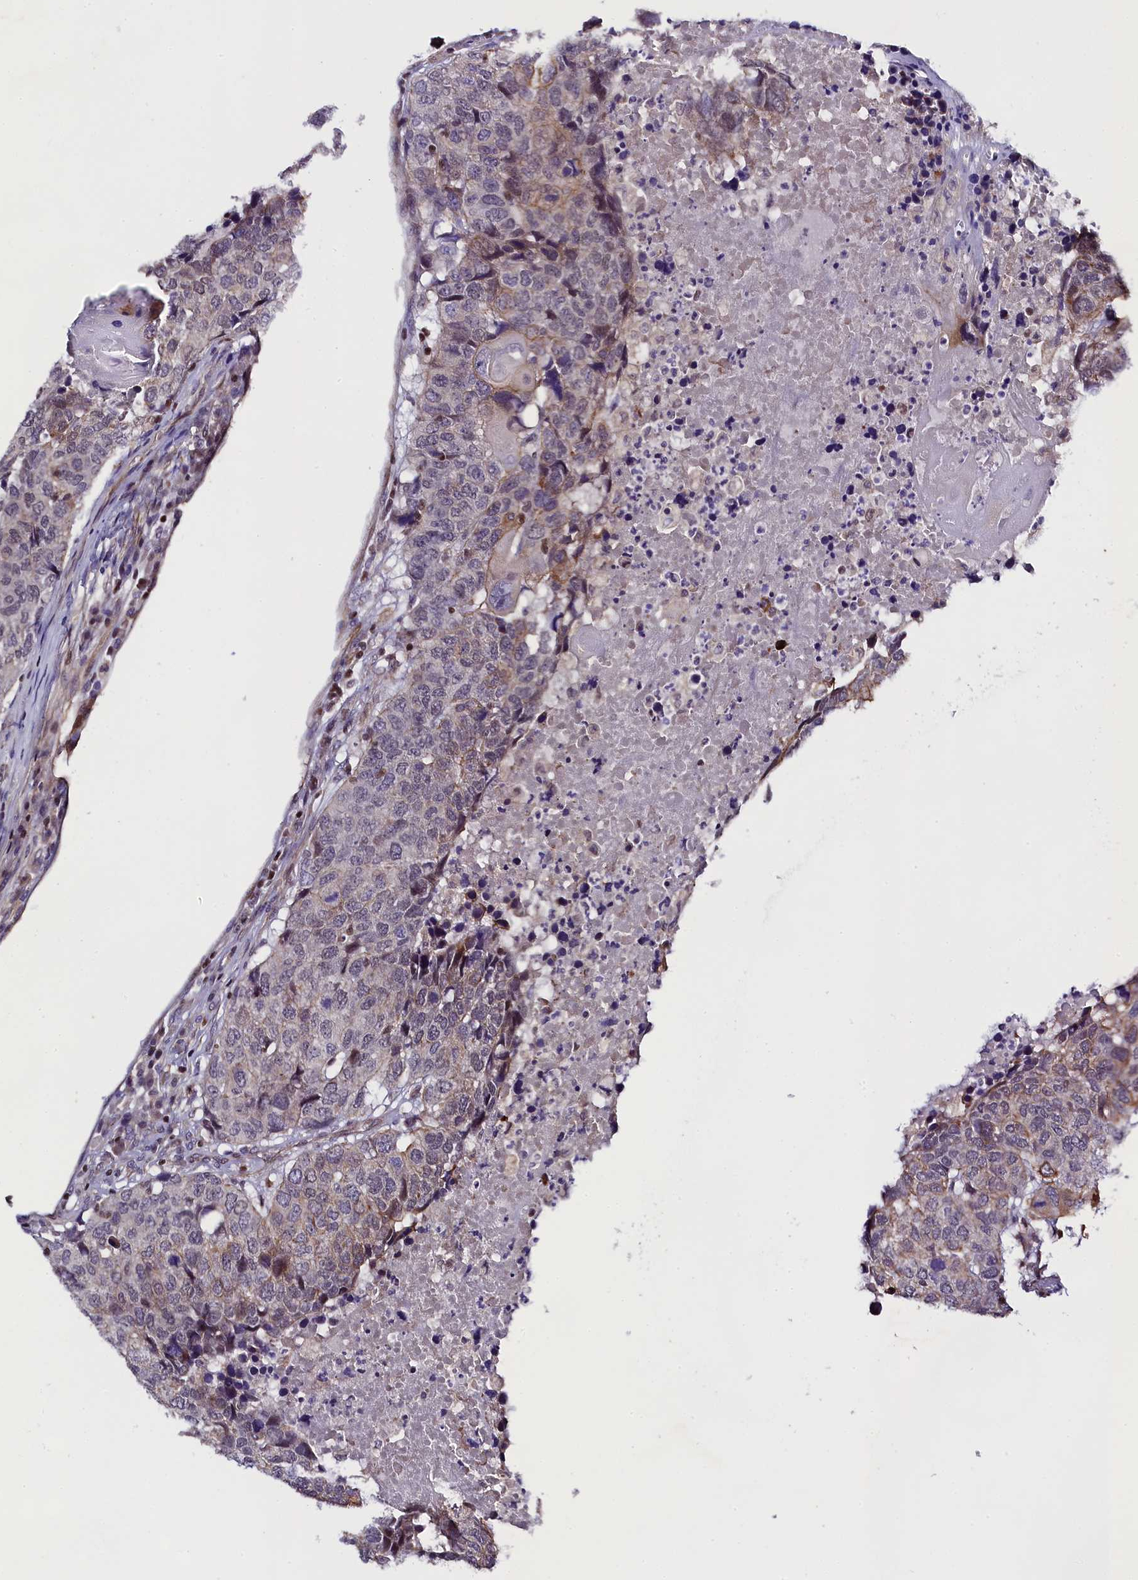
{"staining": {"intensity": "weak", "quantity": "<25%", "location": "cytoplasmic/membranous"}, "tissue": "head and neck cancer", "cell_type": "Tumor cells", "image_type": "cancer", "snomed": [{"axis": "morphology", "description": "Squamous cell carcinoma, NOS"}, {"axis": "topography", "description": "Head-Neck"}], "caption": "There is no significant staining in tumor cells of head and neck squamous cell carcinoma. (Brightfield microscopy of DAB IHC at high magnification).", "gene": "SP4", "patient": {"sex": "male", "age": 66}}